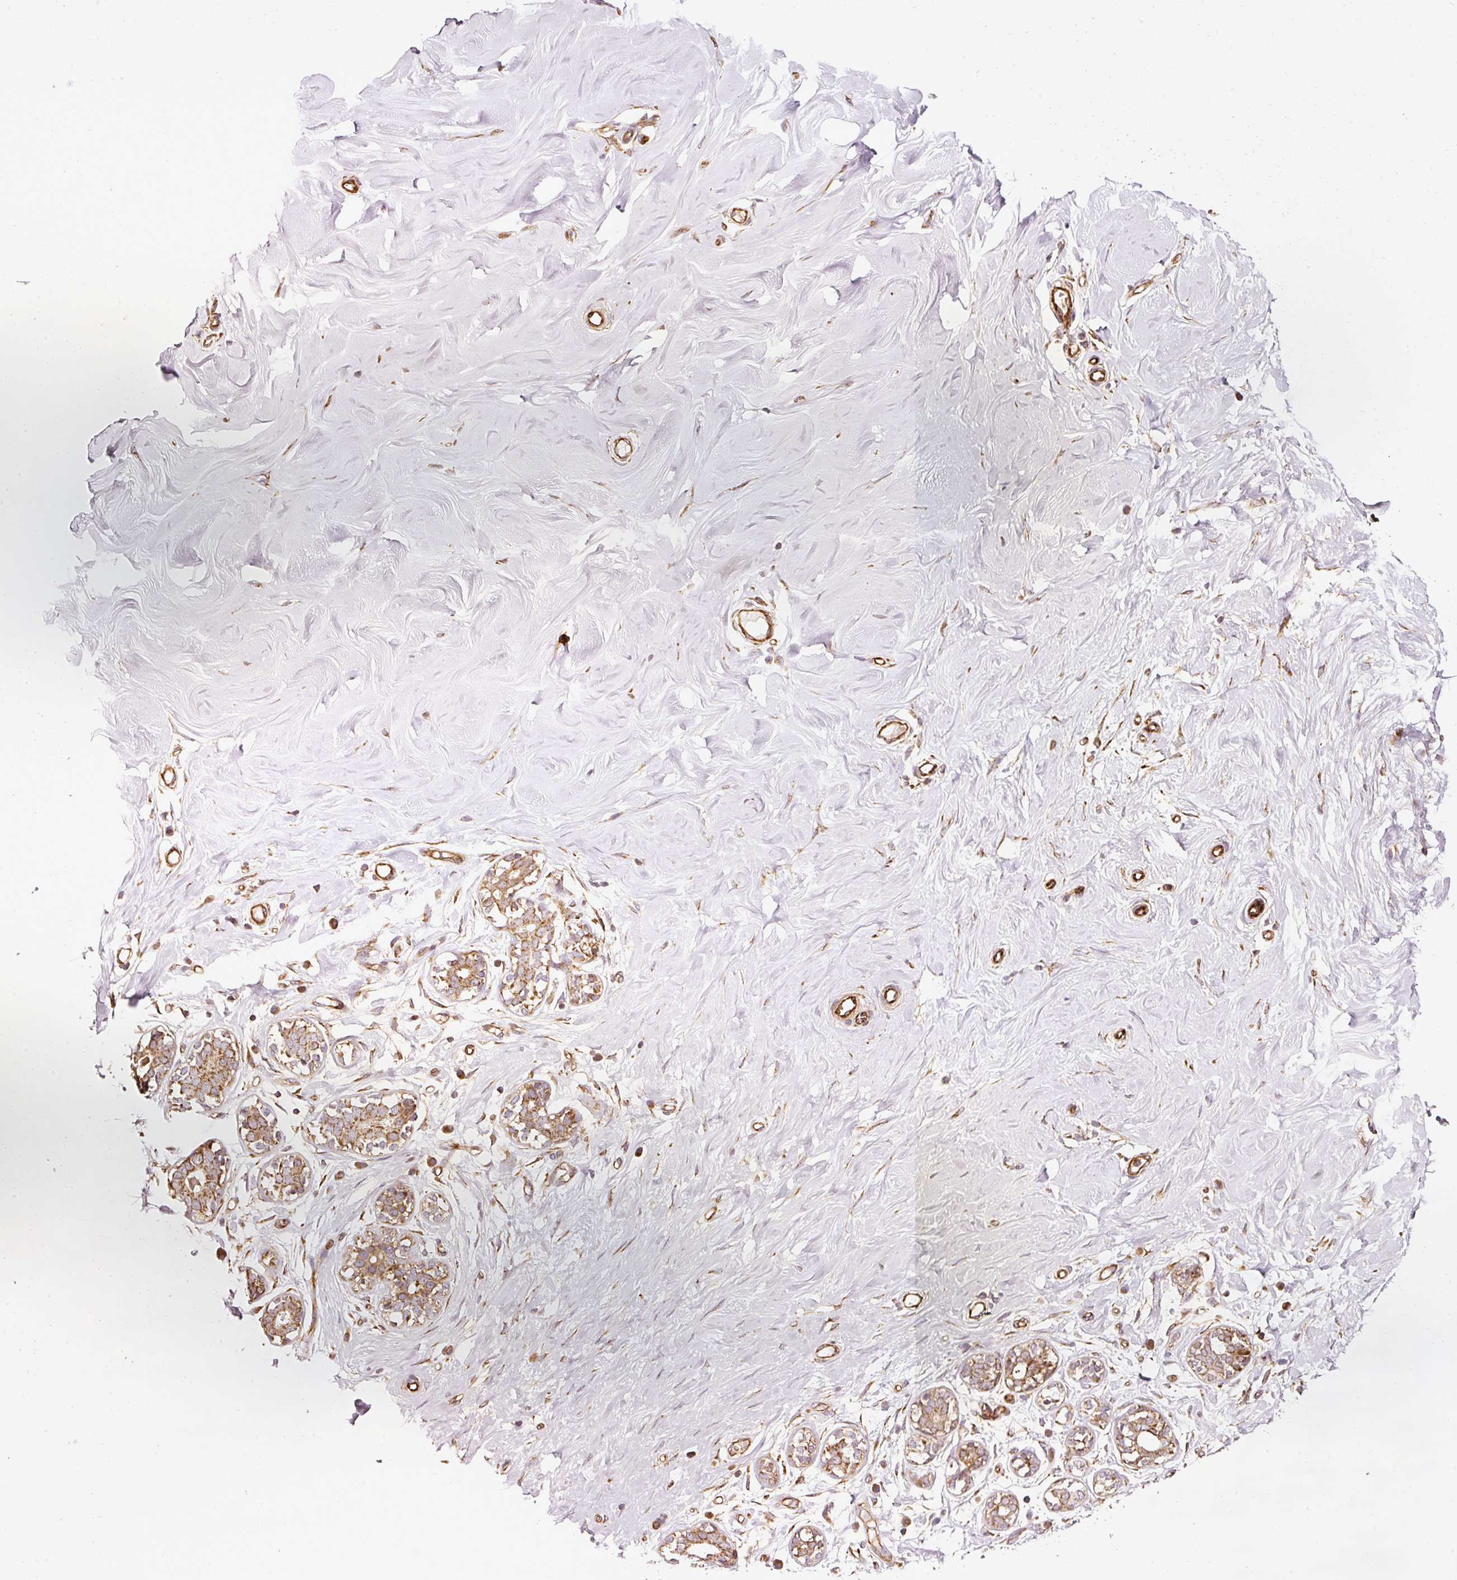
{"staining": {"intensity": "negative", "quantity": "none", "location": "none"}, "tissue": "breast", "cell_type": "Adipocytes", "image_type": "normal", "snomed": [{"axis": "morphology", "description": "Normal tissue, NOS"}, {"axis": "topography", "description": "Breast"}], "caption": "The image shows no staining of adipocytes in benign breast.", "gene": "ISCU", "patient": {"sex": "female", "age": 27}}